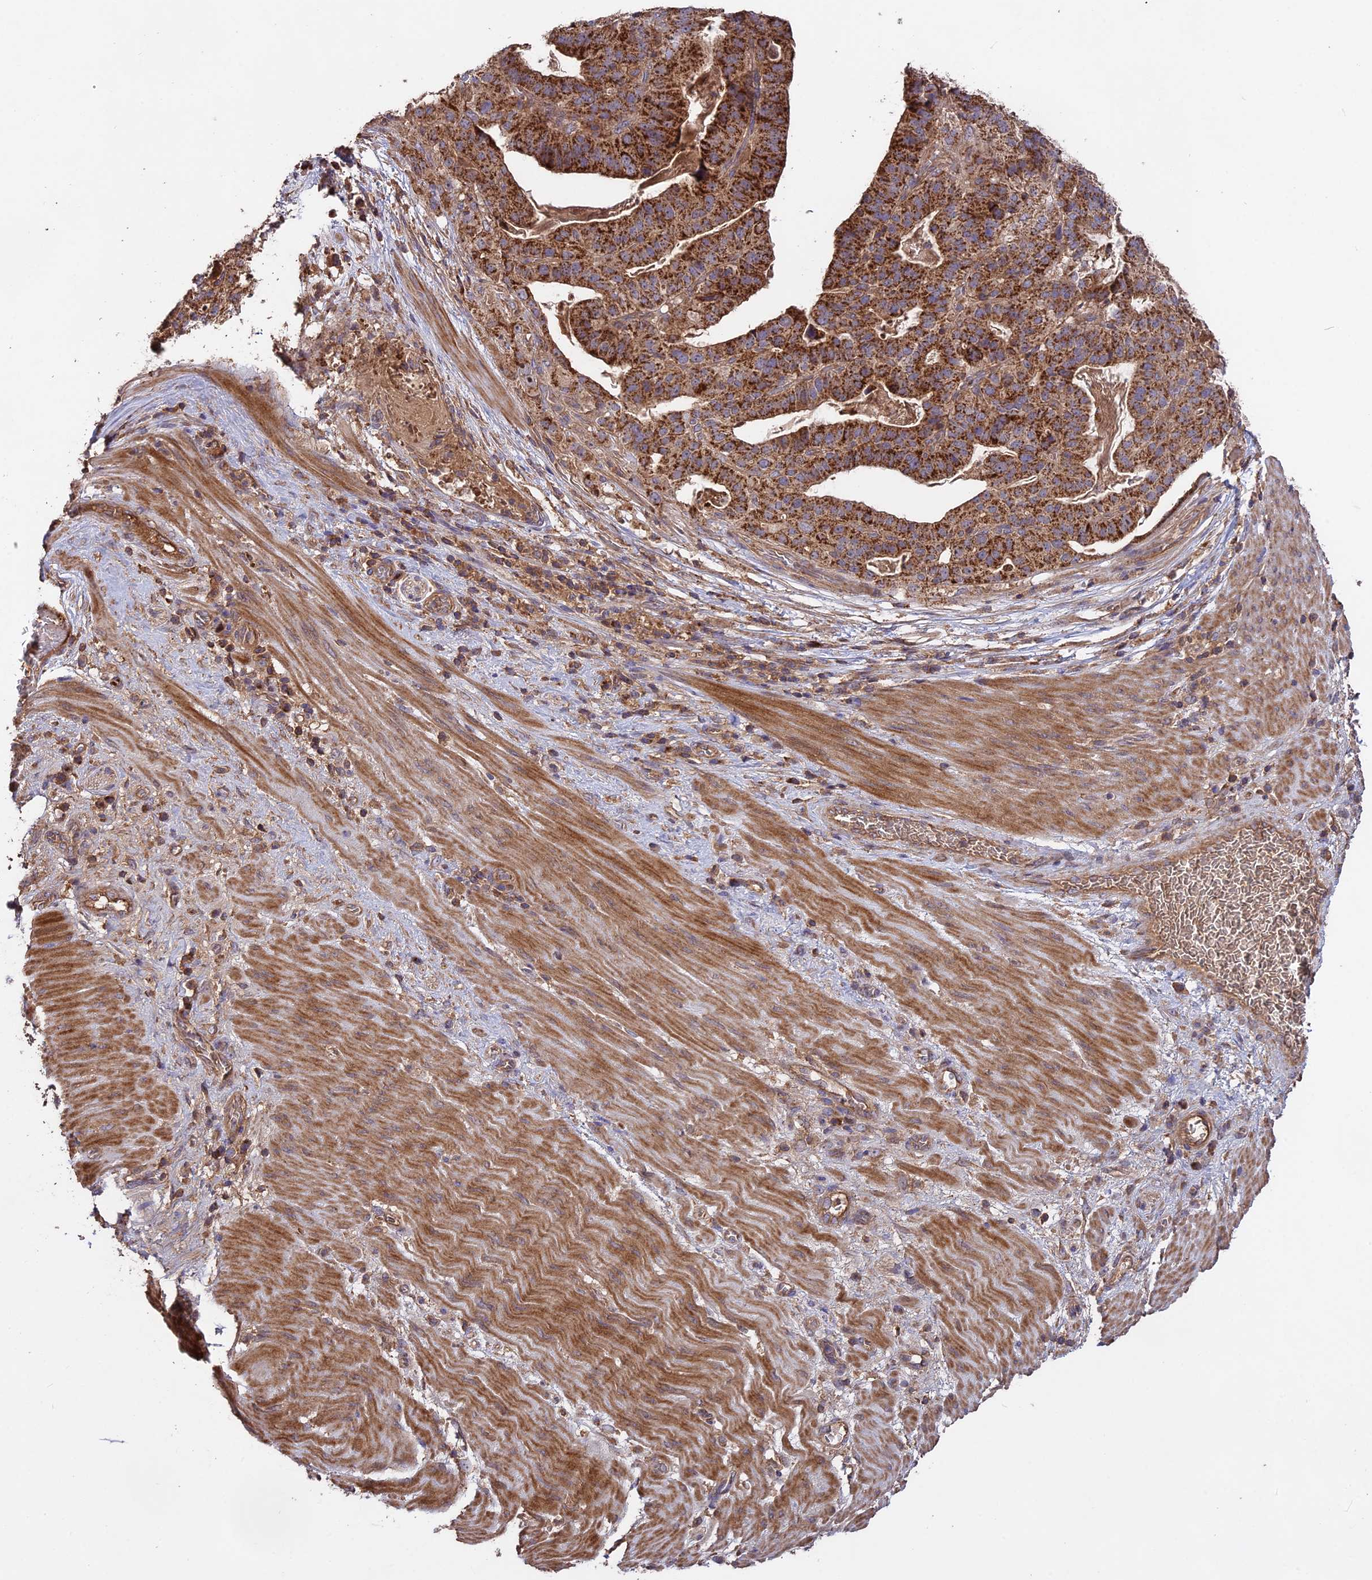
{"staining": {"intensity": "strong", "quantity": ">75%", "location": "cytoplasmic/membranous"}, "tissue": "stomach cancer", "cell_type": "Tumor cells", "image_type": "cancer", "snomed": [{"axis": "morphology", "description": "Adenocarcinoma, NOS"}, {"axis": "topography", "description": "Stomach"}], "caption": "The micrograph exhibits staining of adenocarcinoma (stomach), revealing strong cytoplasmic/membranous protein staining (brown color) within tumor cells.", "gene": "NUDT8", "patient": {"sex": "male", "age": 48}}